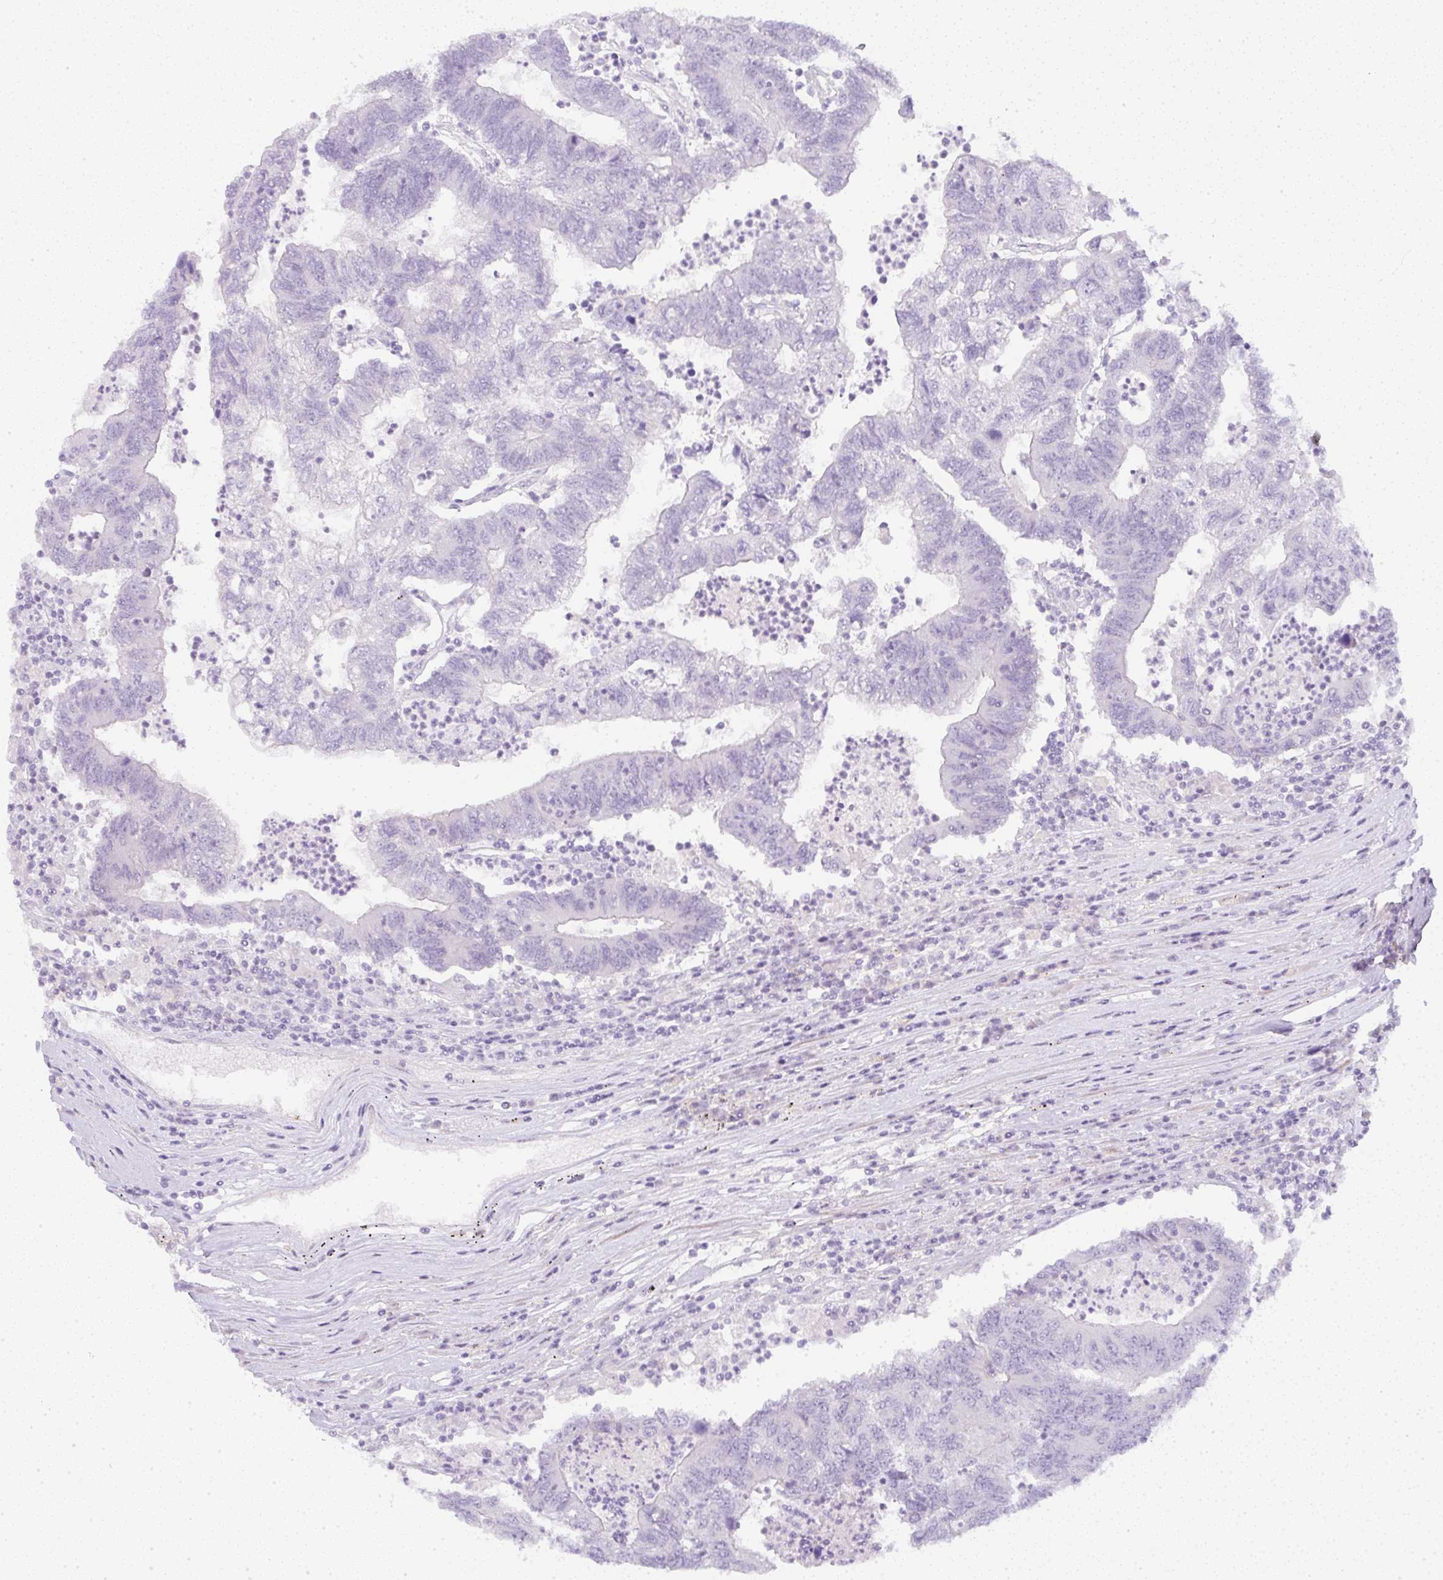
{"staining": {"intensity": "negative", "quantity": "none", "location": "none"}, "tissue": "colorectal cancer", "cell_type": "Tumor cells", "image_type": "cancer", "snomed": [{"axis": "morphology", "description": "Adenocarcinoma, NOS"}, {"axis": "topography", "description": "Colon"}], "caption": "There is no significant expression in tumor cells of colorectal adenocarcinoma.", "gene": "LPAR4", "patient": {"sex": "female", "age": 48}}